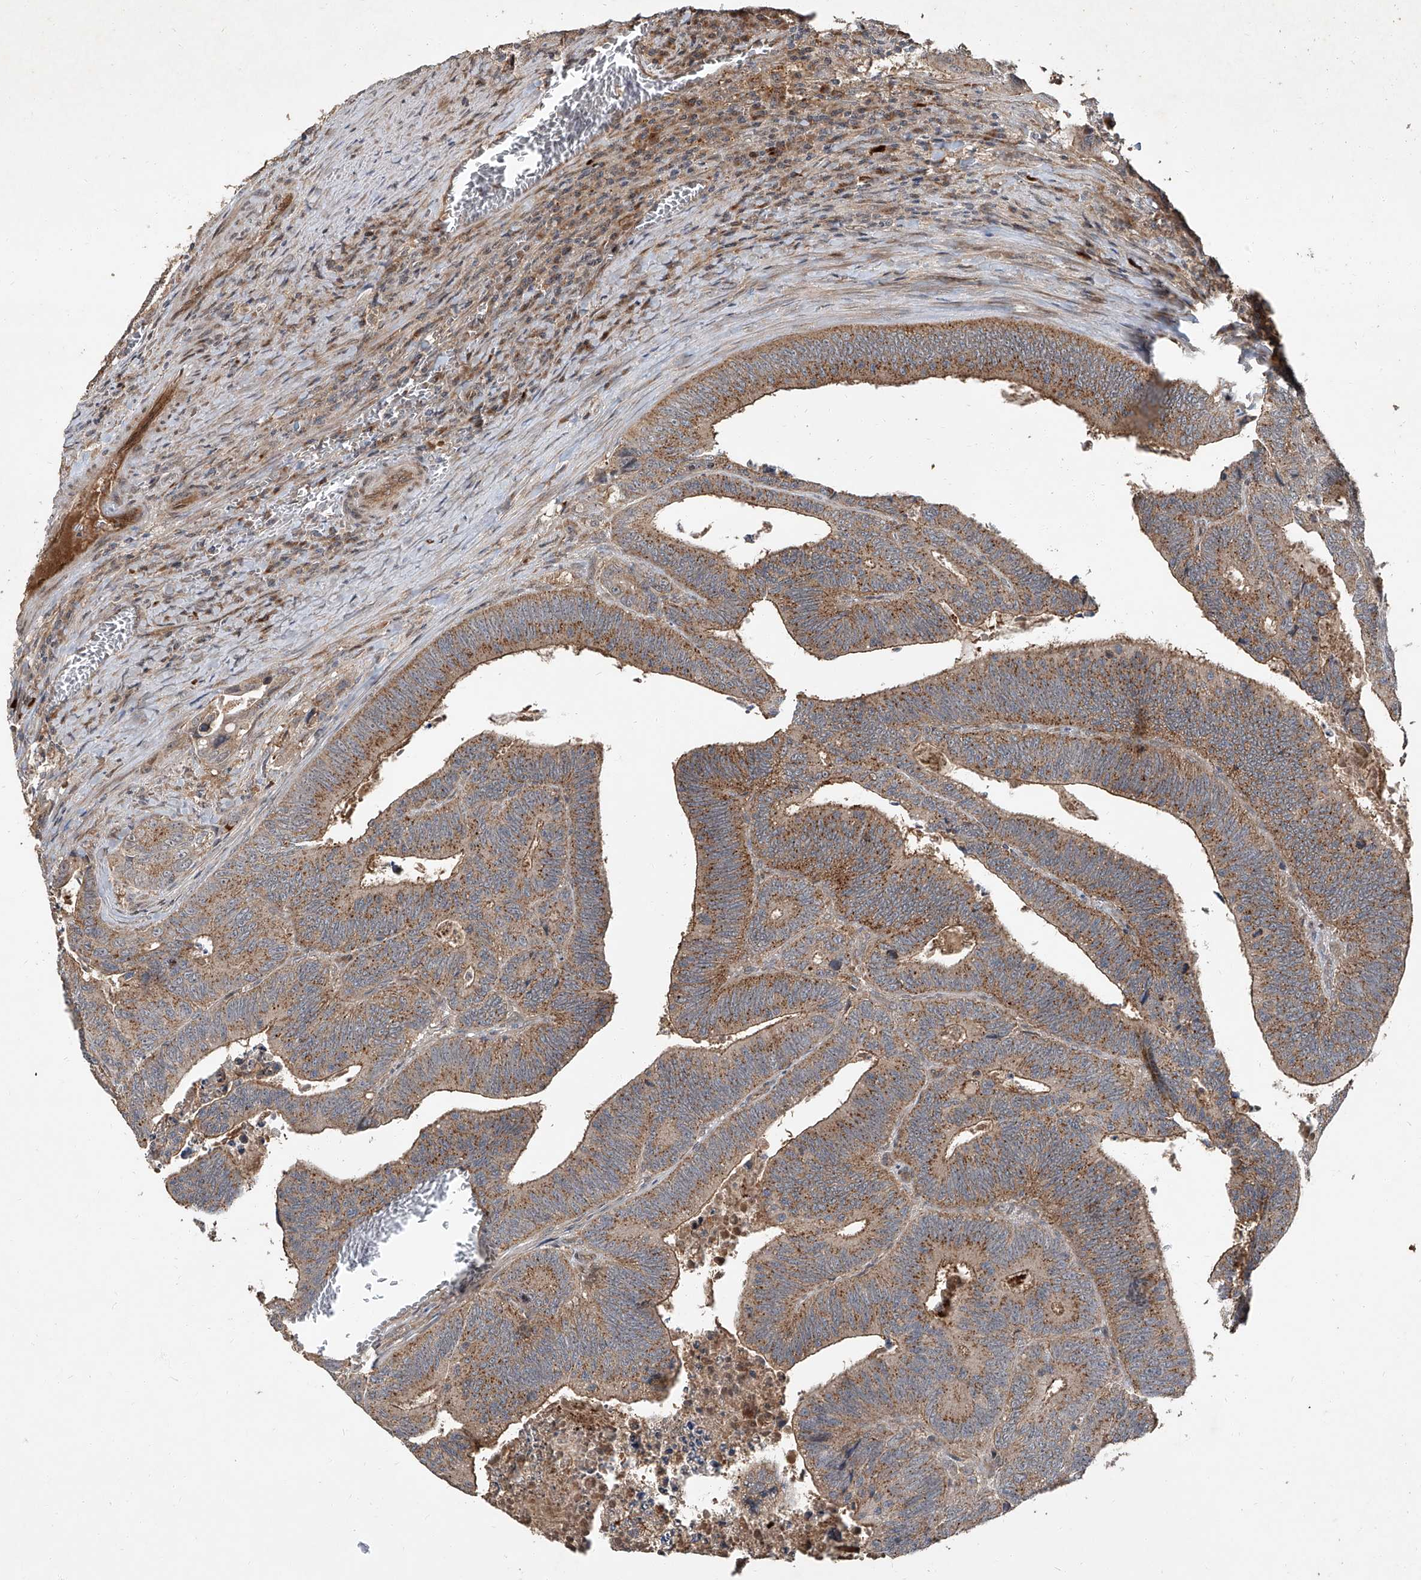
{"staining": {"intensity": "moderate", "quantity": ">75%", "location": "cytoplasmic/membranous"}, "tissue": "colorectal cancer", "cell_type": "Tumor cells", "image_type": "cancer", "snomed": [{"axis": "morphology", "description": "Inflammation, NOS"}, {"axis": "morphology", "description": "Adenocarcinoma, NOS"}, {"axis": "topography", "description": "Colon"}], "caption": "Moderate cytoplasmic/membranous positivity is present in about >75% of tumor cells in colorectal cancer (adenocarcinoma).", "gene": "CCN1", "patient": {"sex": "male", "age": 72}}